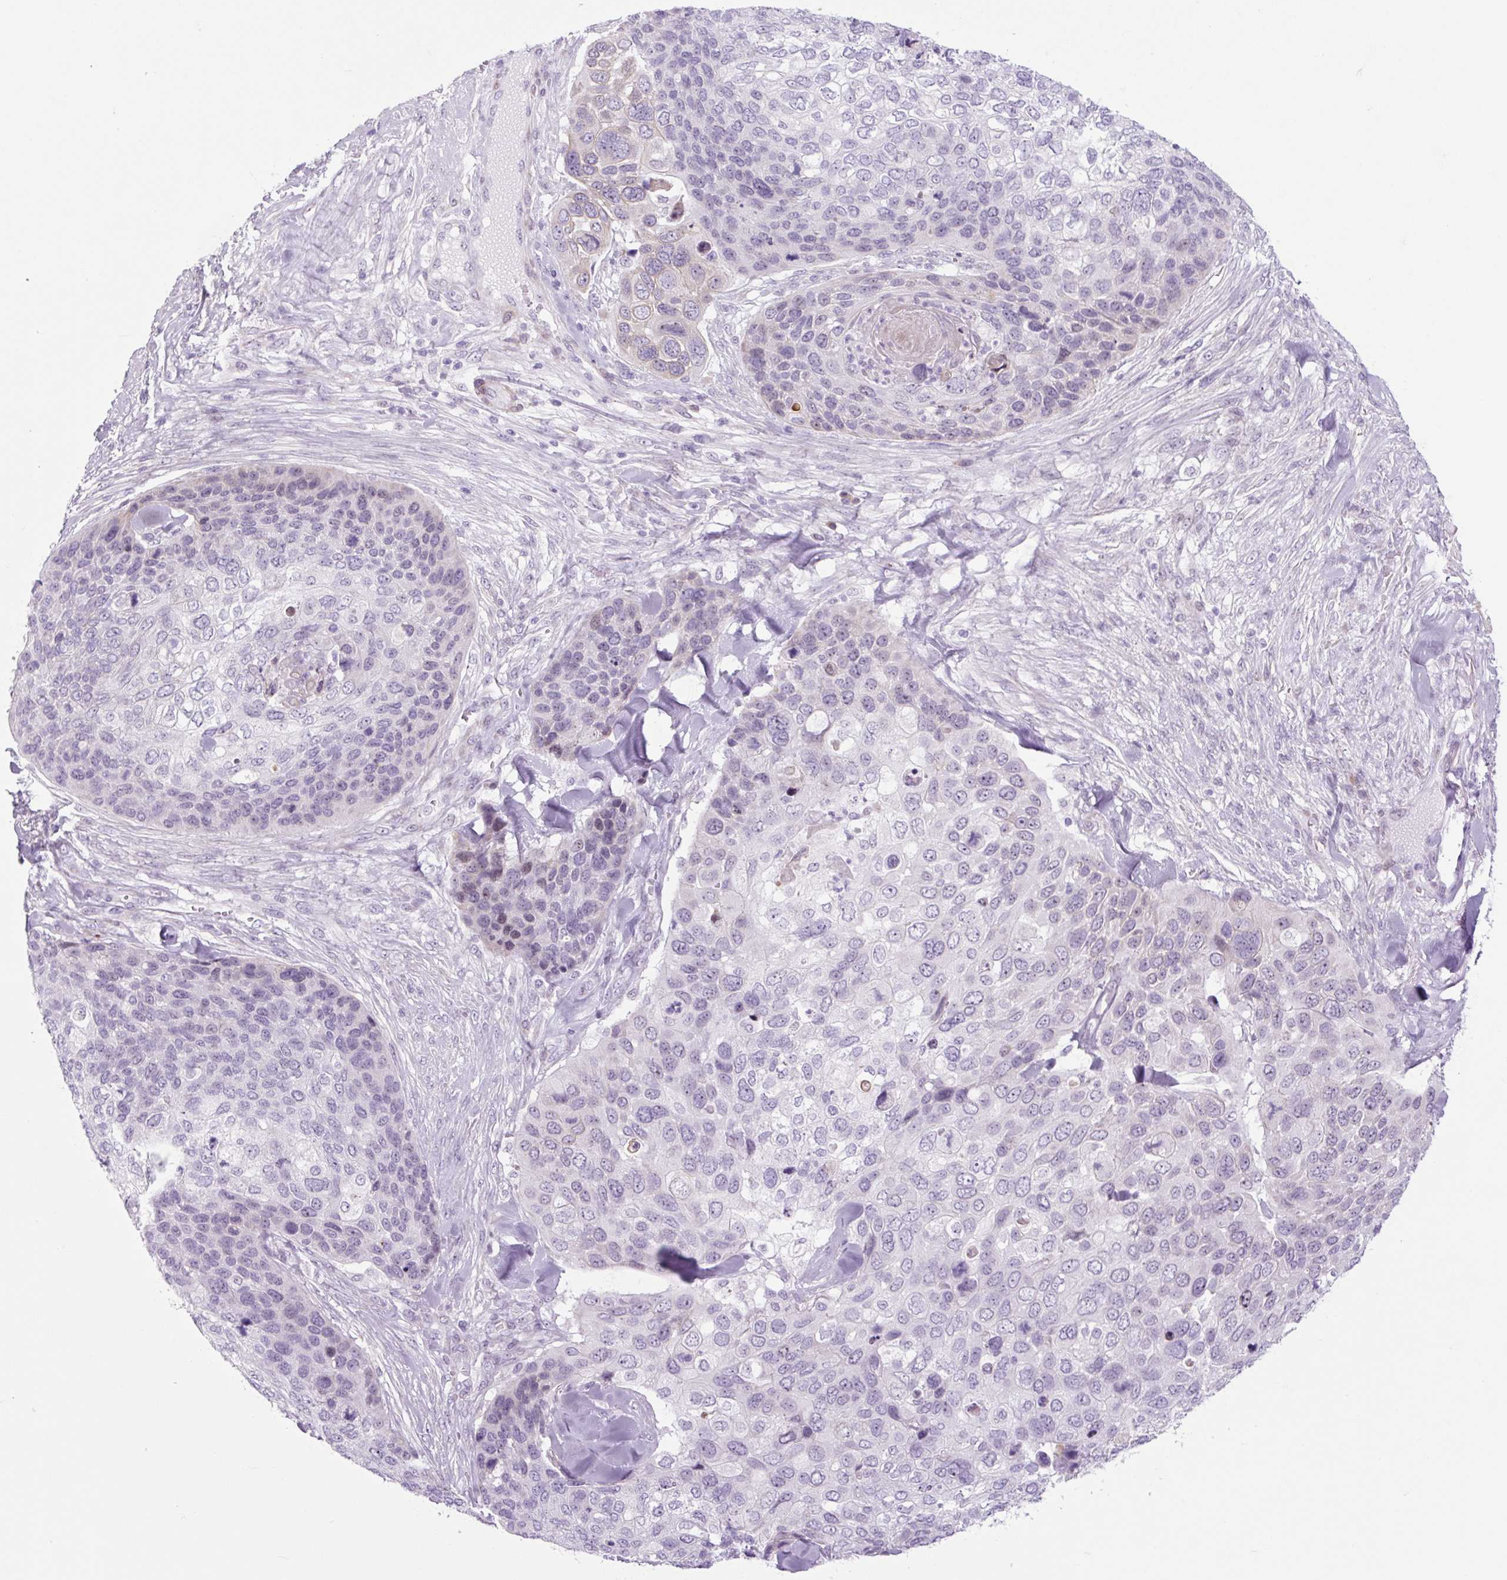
{"staining": {"intensity": "negative", "quantity": "none", "location": "none"}, "tissue": "skin cancer", "cell_type": "Tumor cells", "image_type": "cancer", "snomed": [{"axis": "morphology", "description": "Basal cell carcinoma"}, {"axis": "topography", "description": "Skin"}], "caption": "The image displays no staining of tumor cells in skin cancer (basal cell carcinoma).", "gene": "RRS1", "patient": {"sex": "female", "age": 74}}